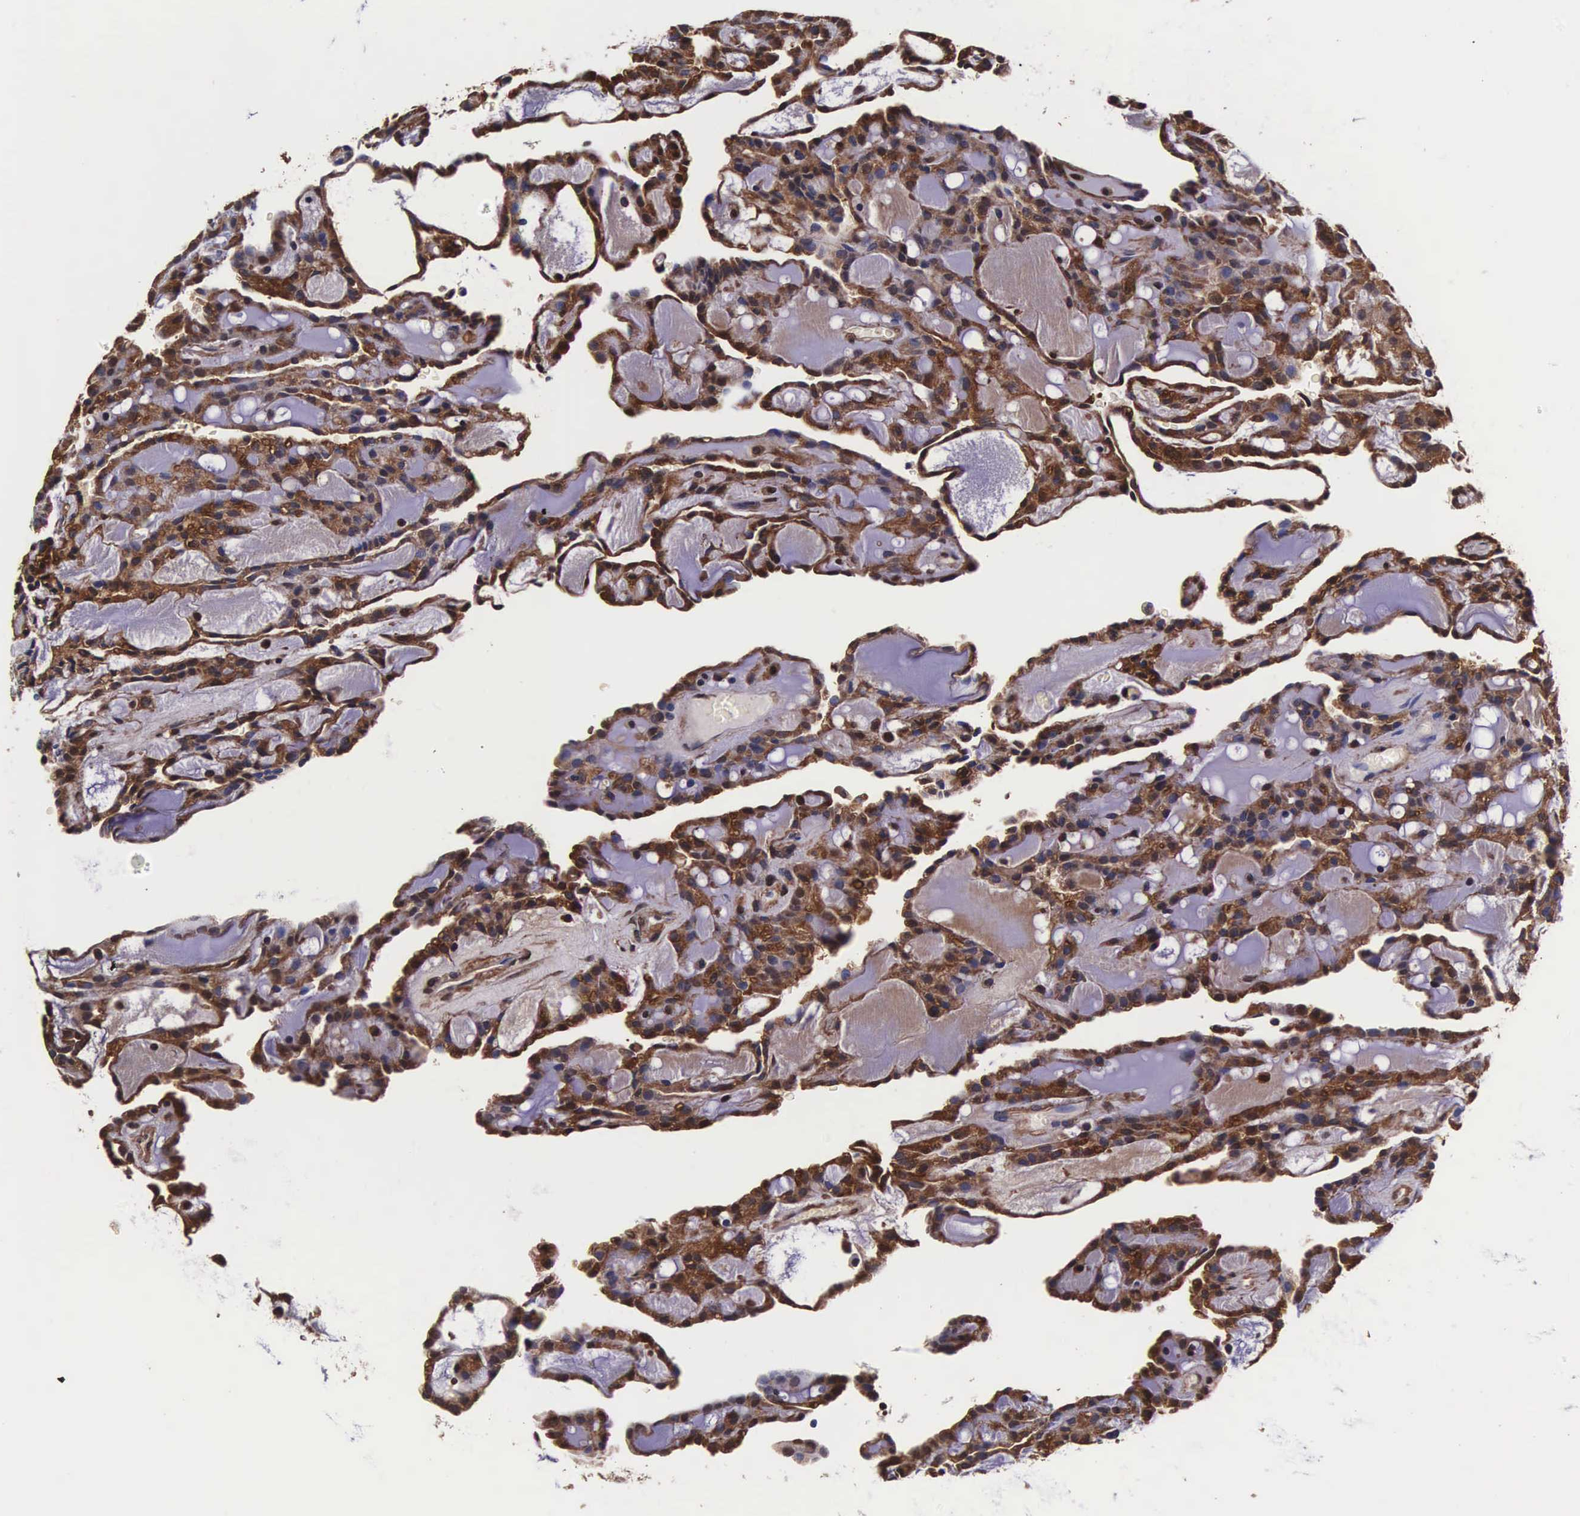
{"staining": {"intensity": "strong", "quantity": ">75%", "location": "cytoplasmic/membranous,nuclear"}, "tissue": "renal cancer", "cell_type": "Tumor cells", "image_type": "cancer", "snomed": [{"axis": "morphology", "description": "Adenocarcinoma, NOS"}, {"axis": "topography", "description": "Kidney"}], "caption": "Protein expression analysis of adenocarcinoma (renal) exhibits strong cytoplasmic/membranous and nuclear expression in approximately >75% of tumor cells. The staining is performed using DAB brown chromogen to label protein expression. The nuclei are counter-stained blue using hematoxylin.", "gene": "TECPR2", "patient": {"sex": "male", "age": 63}}